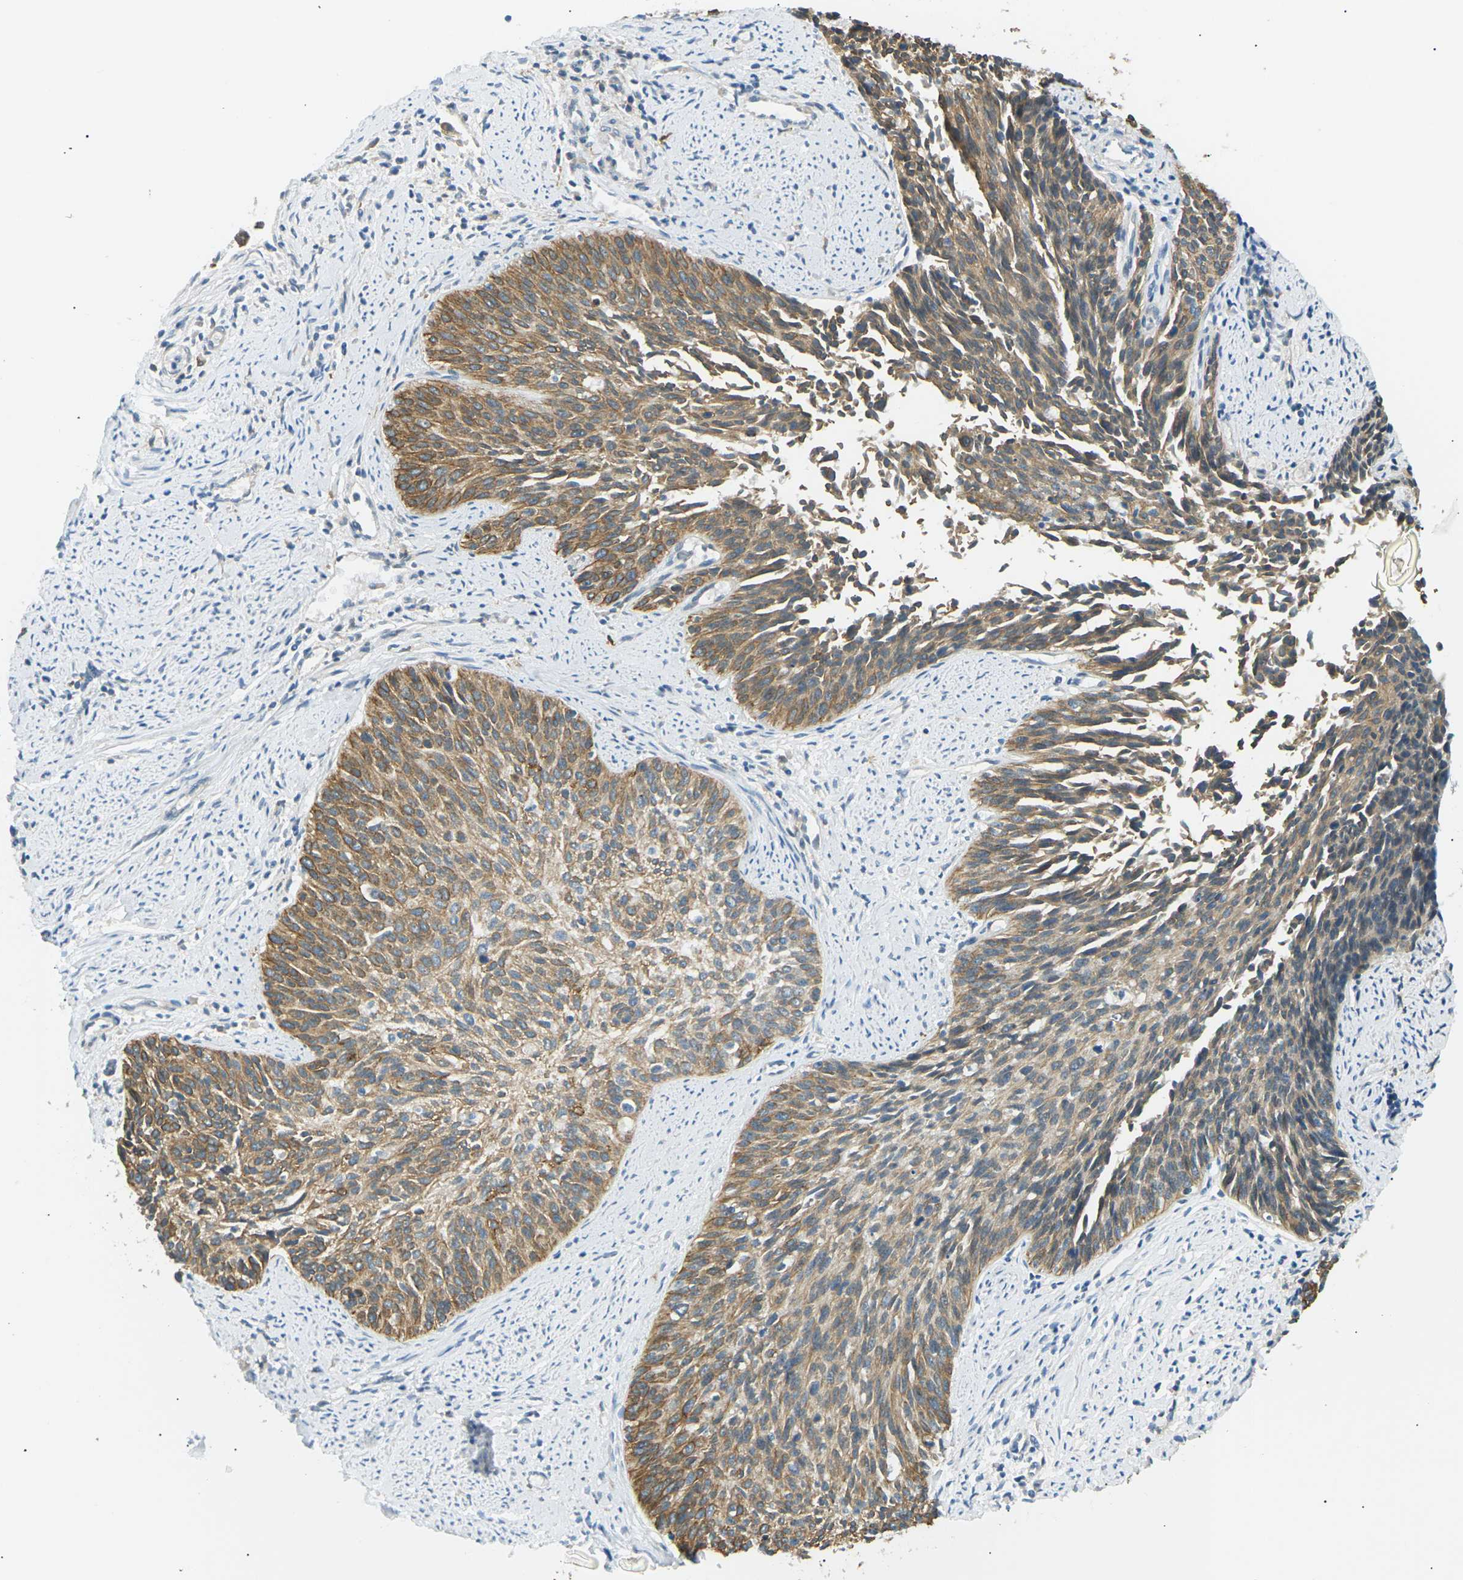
{"staining": {"intensity": "moderate", "quantity": ">75%", "location": "cytoplasmic/membranous"}, "tissue": "cervical cancer", "cell_type": "Tumor cells", "image_type": "cancer", "snomed": [{"axis": "morphology", "description": "Squamous cell carcinoma, NOS"}, {"axis": "topography", "description": "Cervix"}], "caption": "Moderate cytoplasmic/membranous staining for a protein is seen in about >75% of tumor cells of cervical cancer using immunohistochemistry.", "gene": "TBC1D8", "patient": {"sex": "female", "age": 55}}